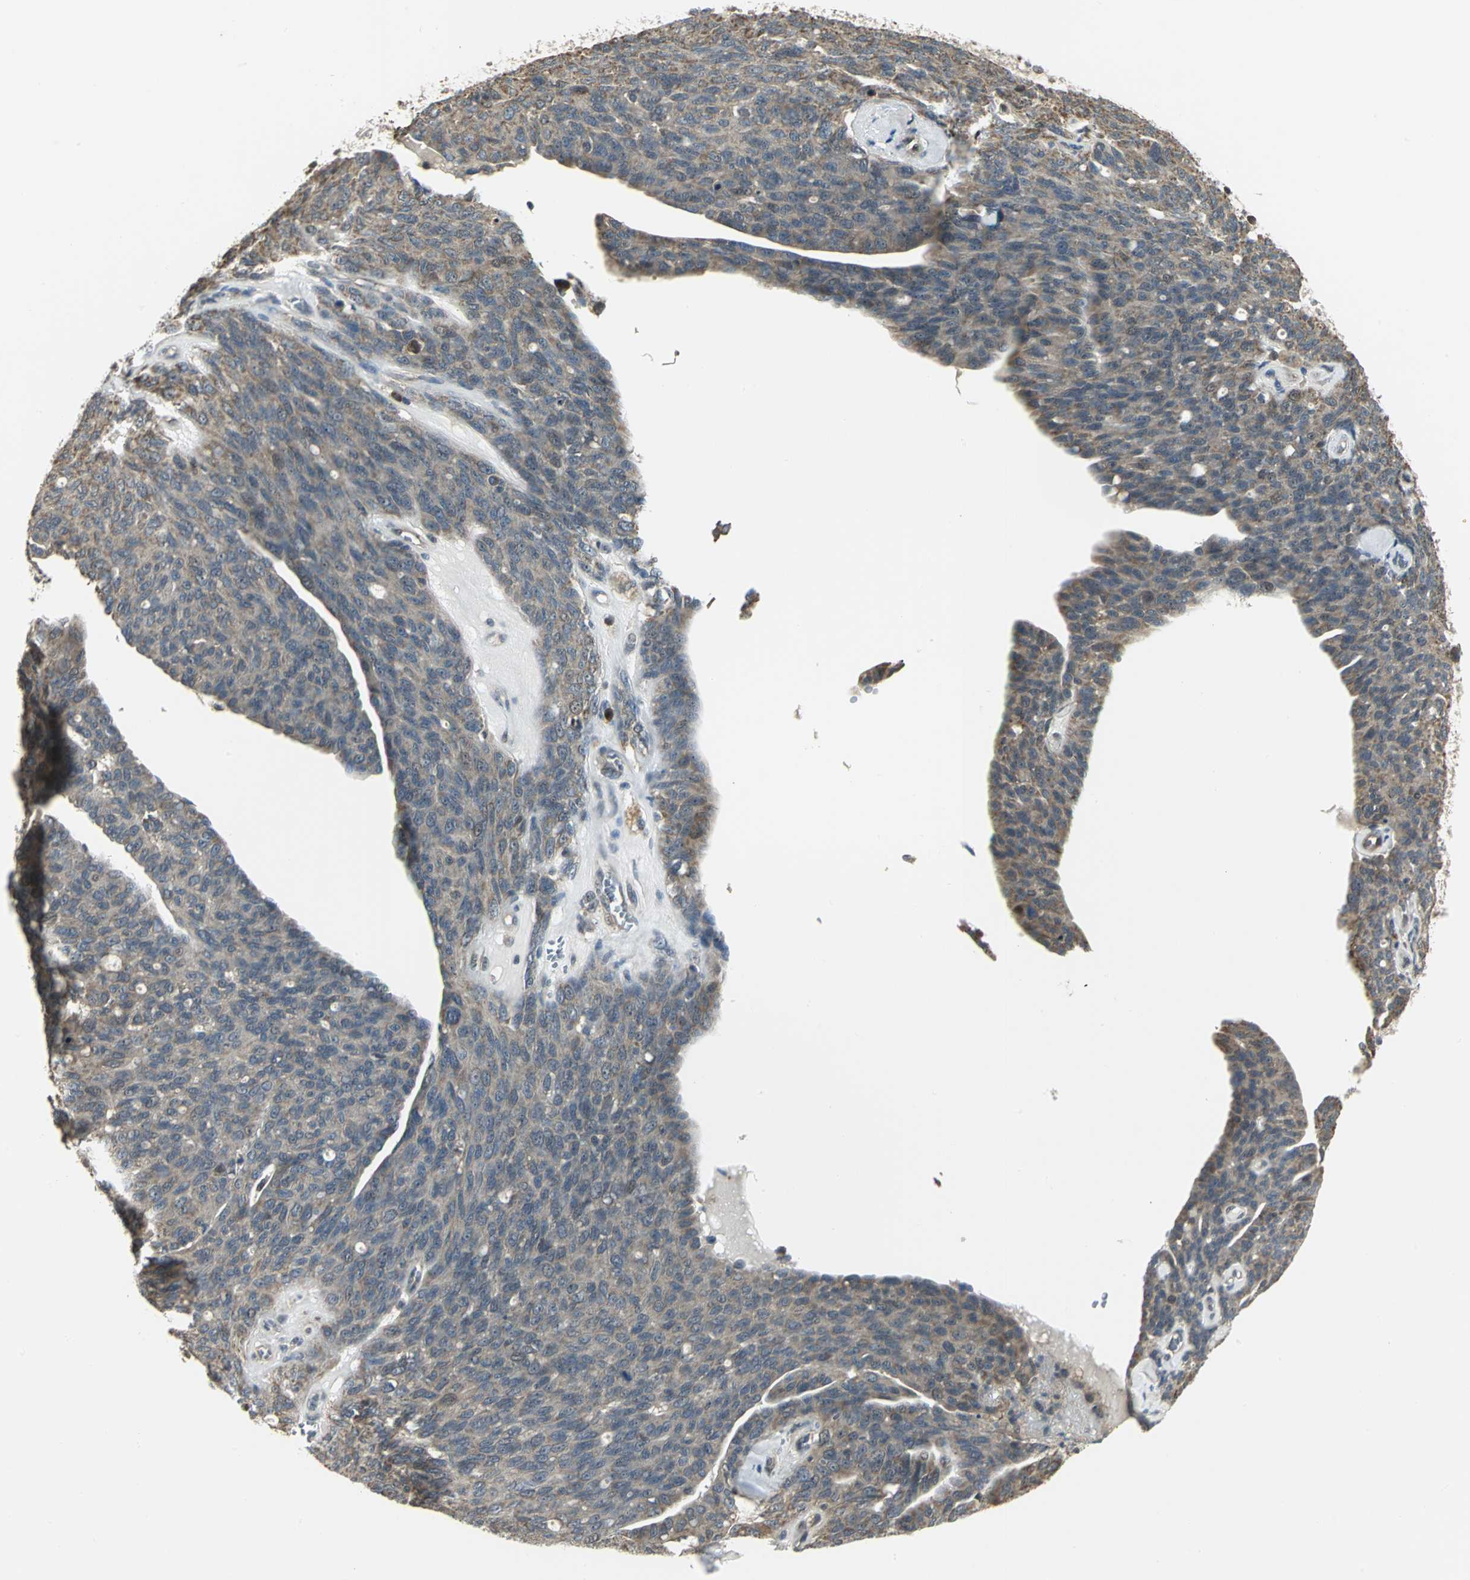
{"staining": {"intensity": "weak", "quantity": ">75%", "location": "cytoplasmic/membranous"}, "tissue": "ovarian cancer", "cell_type": "Tumor cells", "image_type": "cancer", "snomed": [{"axis": "morphology", "description": "Carcinoma, endometroid"}, {"axis": "topography", "description": "Ovary"}], "caption": "The image exhibits staining of endometroid carcinoma (ovarian), revealing weak cytoplasmic/membranous protein expression (brown color) within tumor cells.", "gene": "PSMC4", "patient": {"sex": "female", "age": 60}}